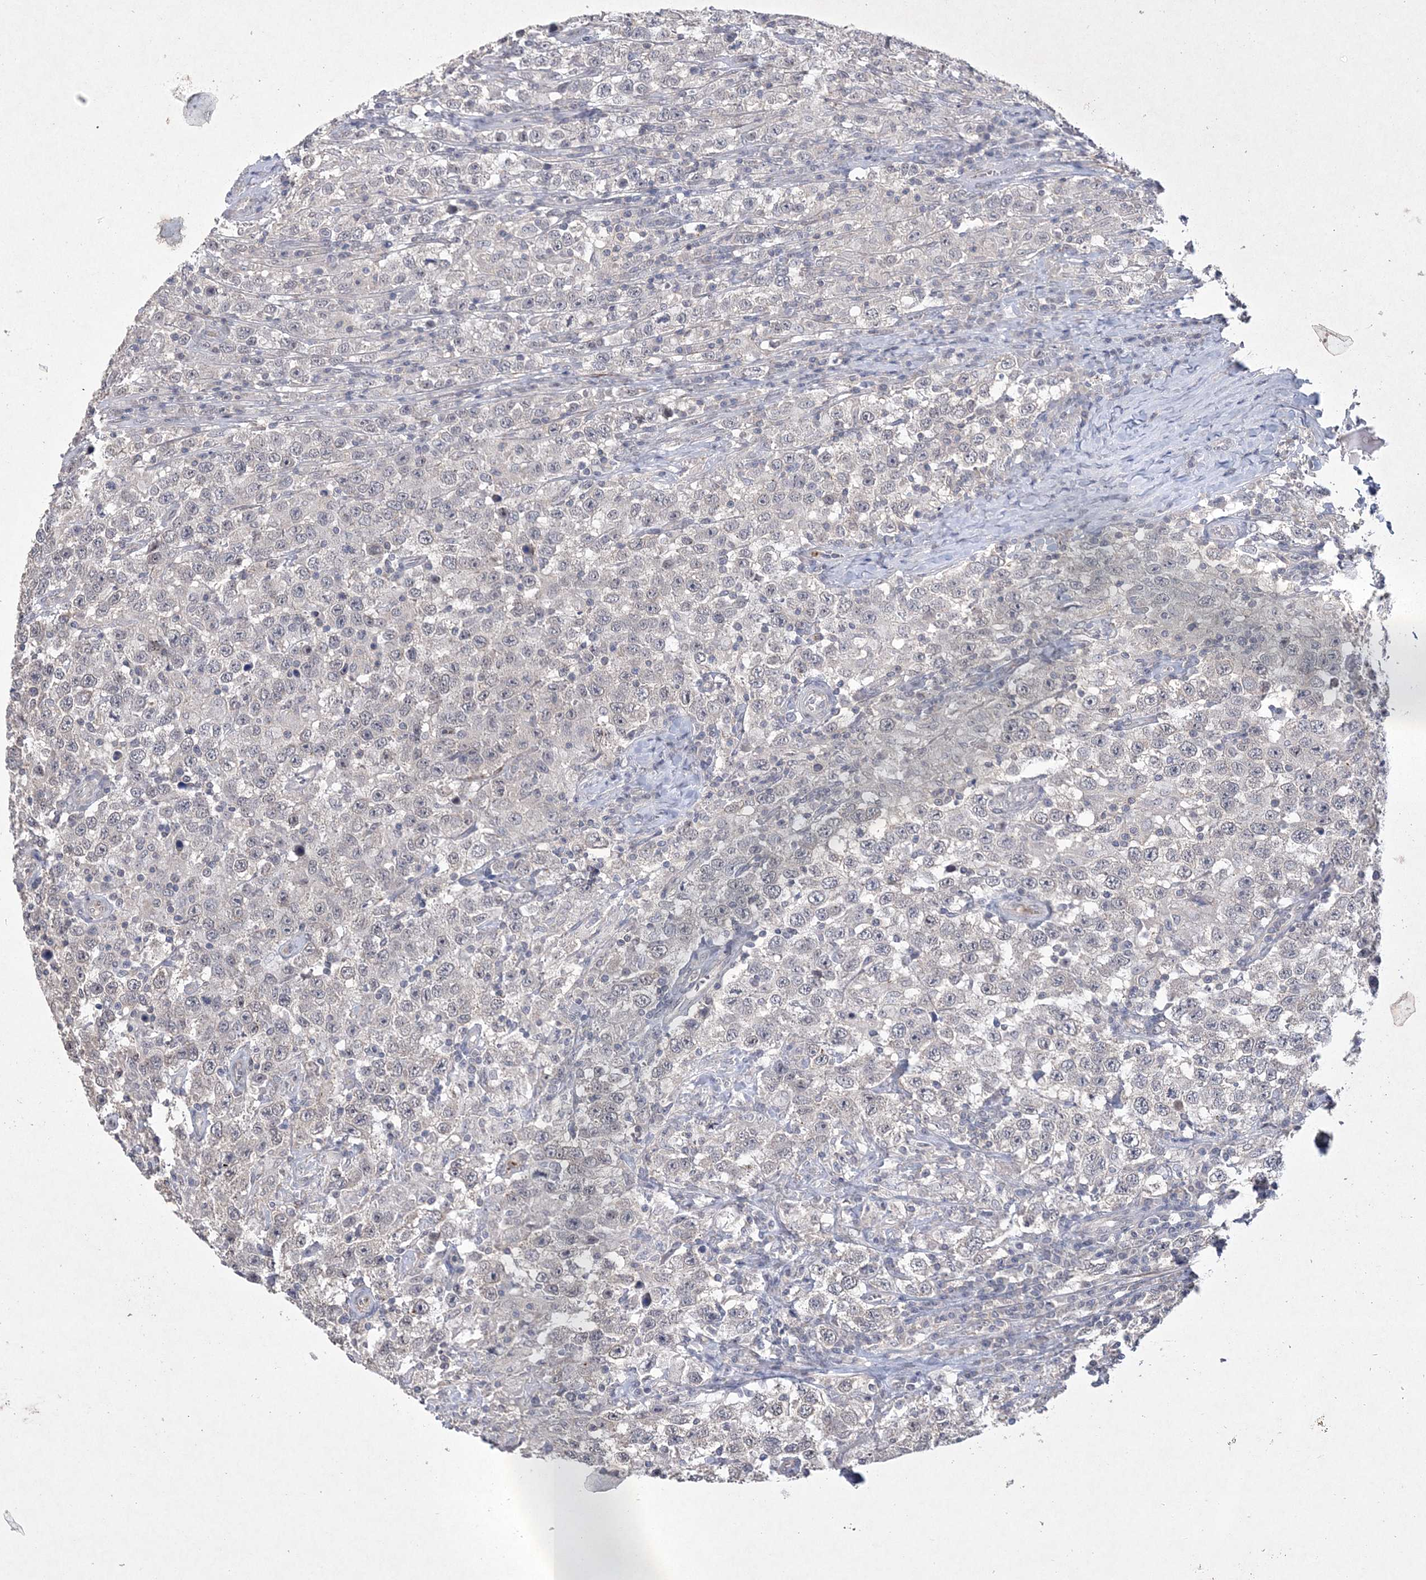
{"staining": {"intensity": "negative", "quantity": "none", "location": "none"}, "tissue": "testis cancer", "cell_type": "Tumor cells", "image_type": "cancer", "snomed": [{"axis": "morphology", "description": "Seminoma, NOS"}, {"axis": "topography", "description": "Testis"}], "caption": "Immunohistochemical staining of testis cancer (seminoma) demonstrates no significant expression in tumor cells.", "gene": "DPCD", "patient": {"sex": "male", "age": 41}}